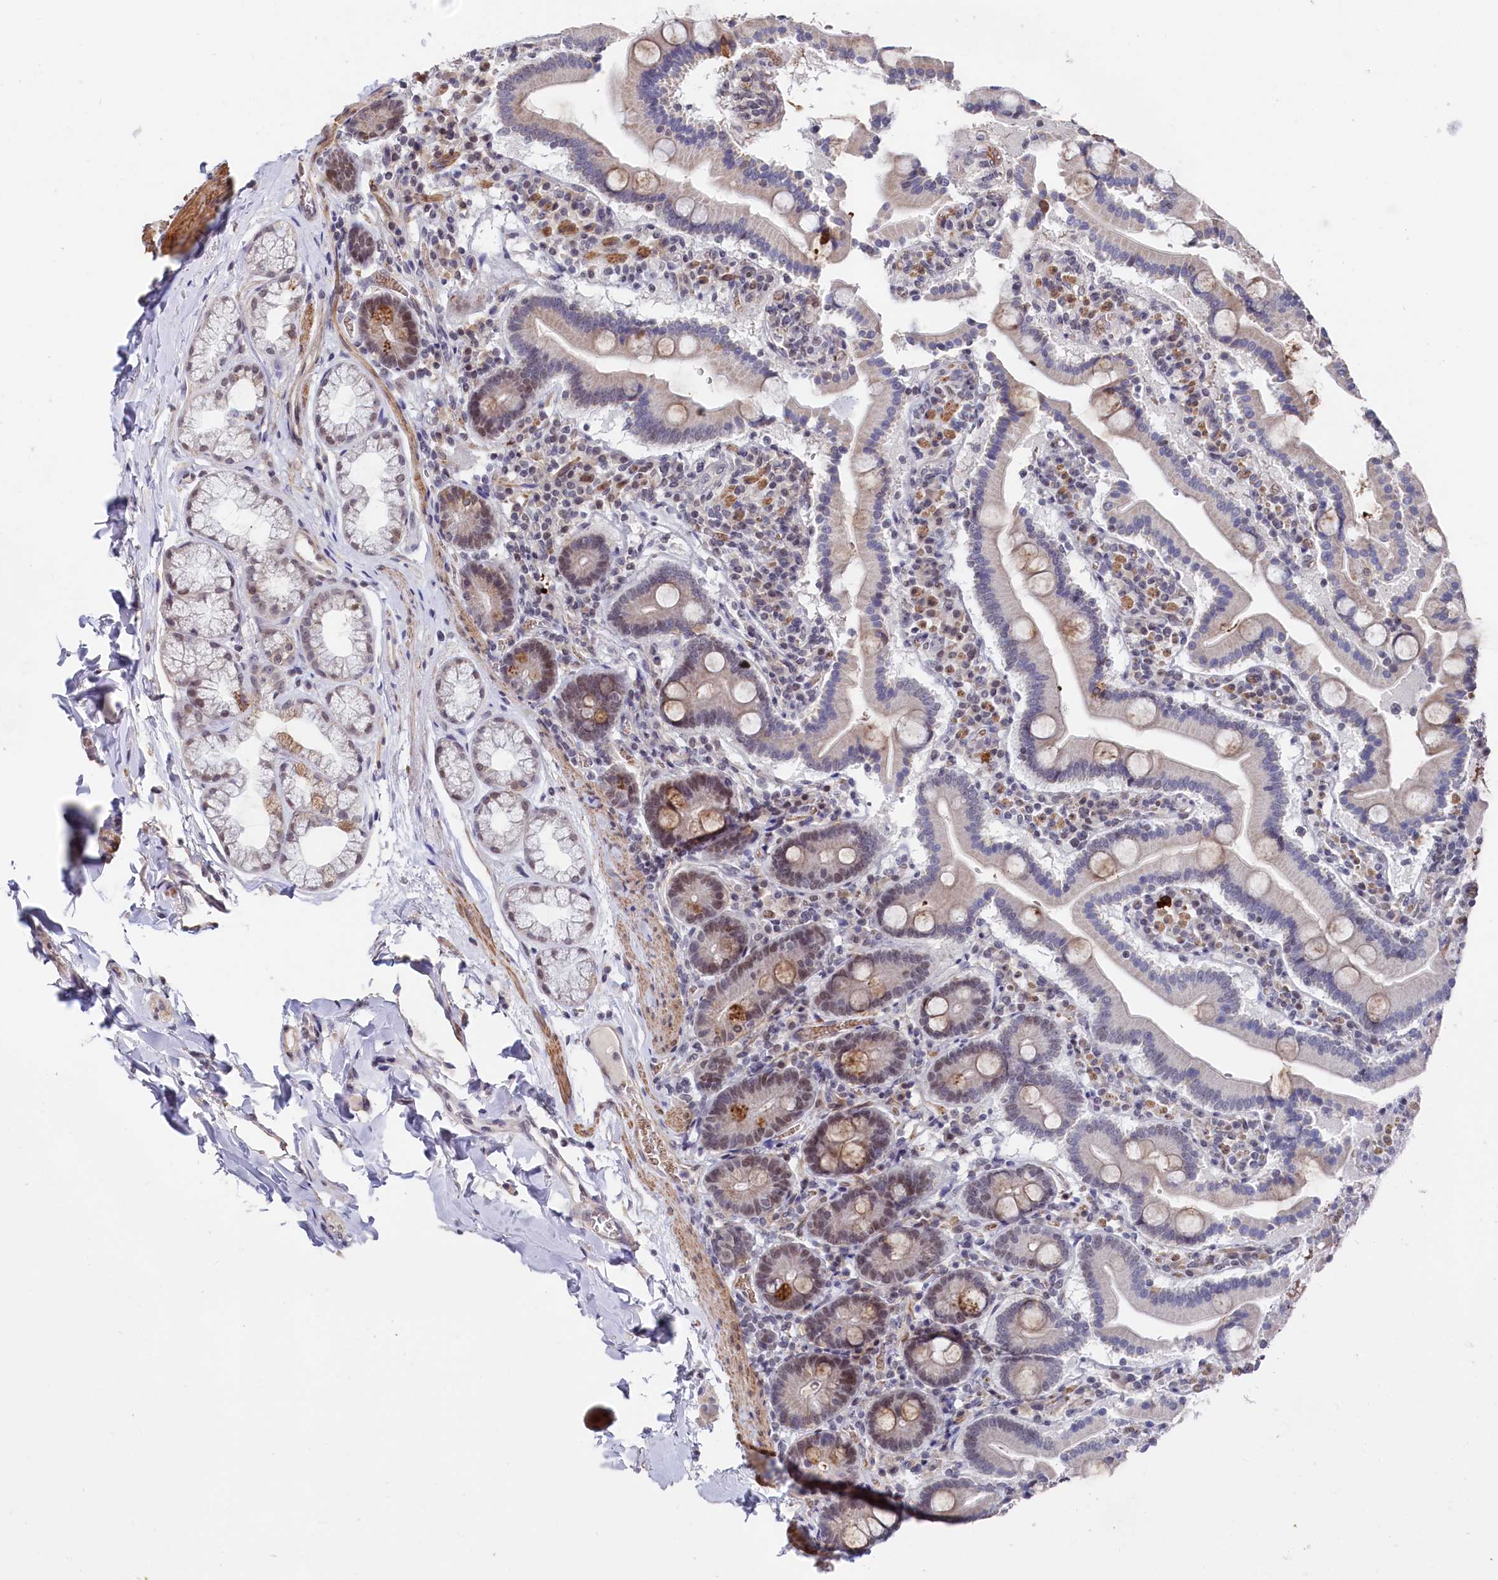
{"staining": {"intensity": "moderate", "quantity": "<25%", "location": "cytoplasmic/membranous,nuclear"}, "tissue": "duodenum", "cell_type": "Glandular cells", "image_type": "normal", "snomed": [{"axis": "morphology", "description": "Normal tissue, NOS"}, {"axis": "topography", "description": "Duodenum"}], "caption": "Human duodenum stained with a brown dye displays moderate cytoplasmic/membranous,nuclear positive positivity in approximately <25% of glandular cells.", "gene": "TIGD4", "patient": {"sex": "male", "age": 55}}